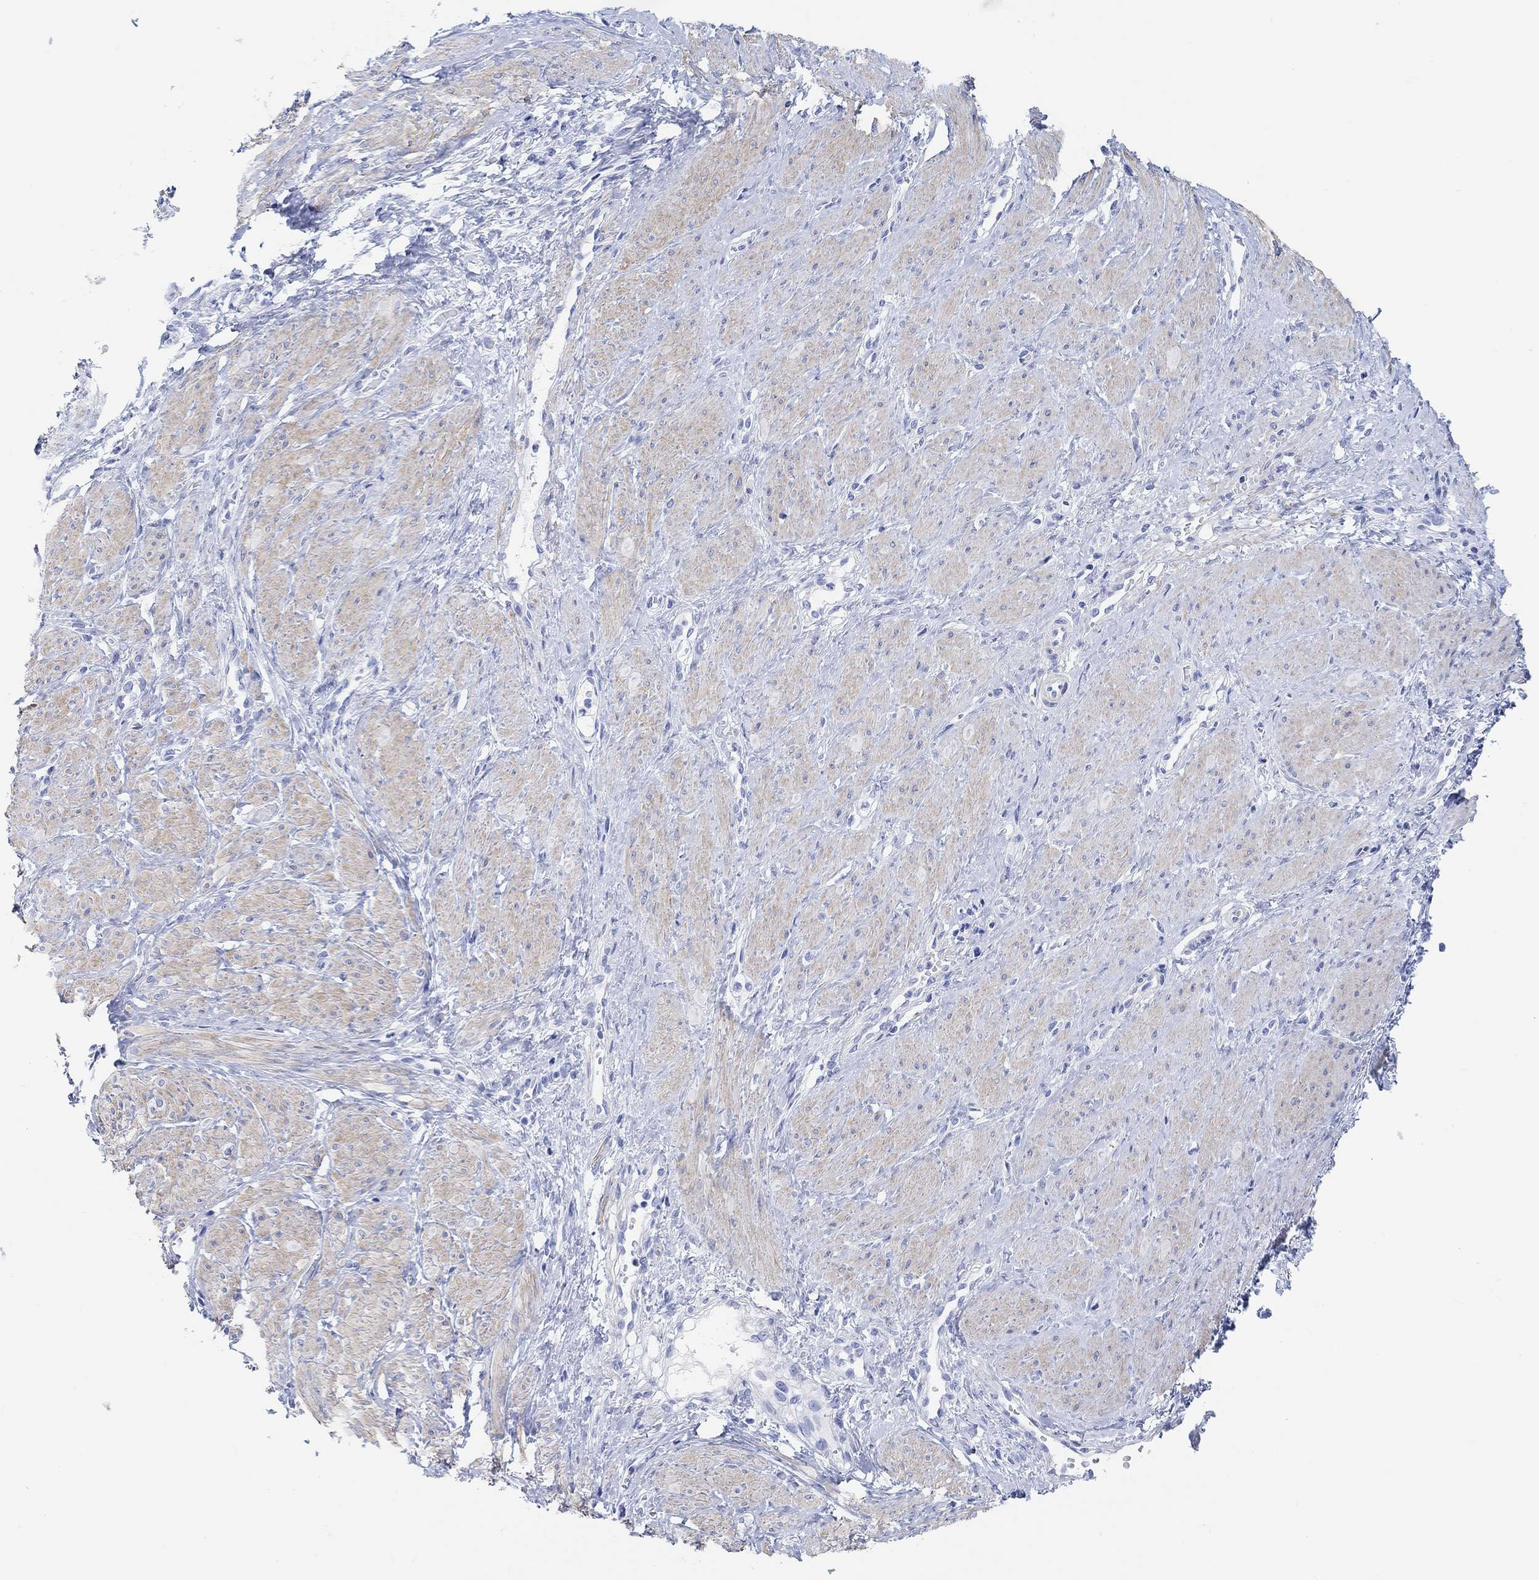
{"staining": {"intensity": "weak", "quantity": "25%-75%", "location": "cytoplasmic/membranous"}, "tissue": "smooth muscle", "cell_type": "Smooth muscle cells", "image_type": "normal", "snomed": [{"axis": "morphology", "description": "Normal tissue, NOS"}, {"axis": "topography", "description": "Smooth muscle"}, {"axis": "topography", "description": "Uterus"}], "caption": "Protein expression analysis of normal human smooth muscle reveals weak cytoplasmic/membranous expression in approximately 25%-75% of smooth muscle cells. (DAB = brown stain, brightfield microscopy at high magnification).", "gene": "ANKRD33", "patient": {"sex": "female", "age": 39}}